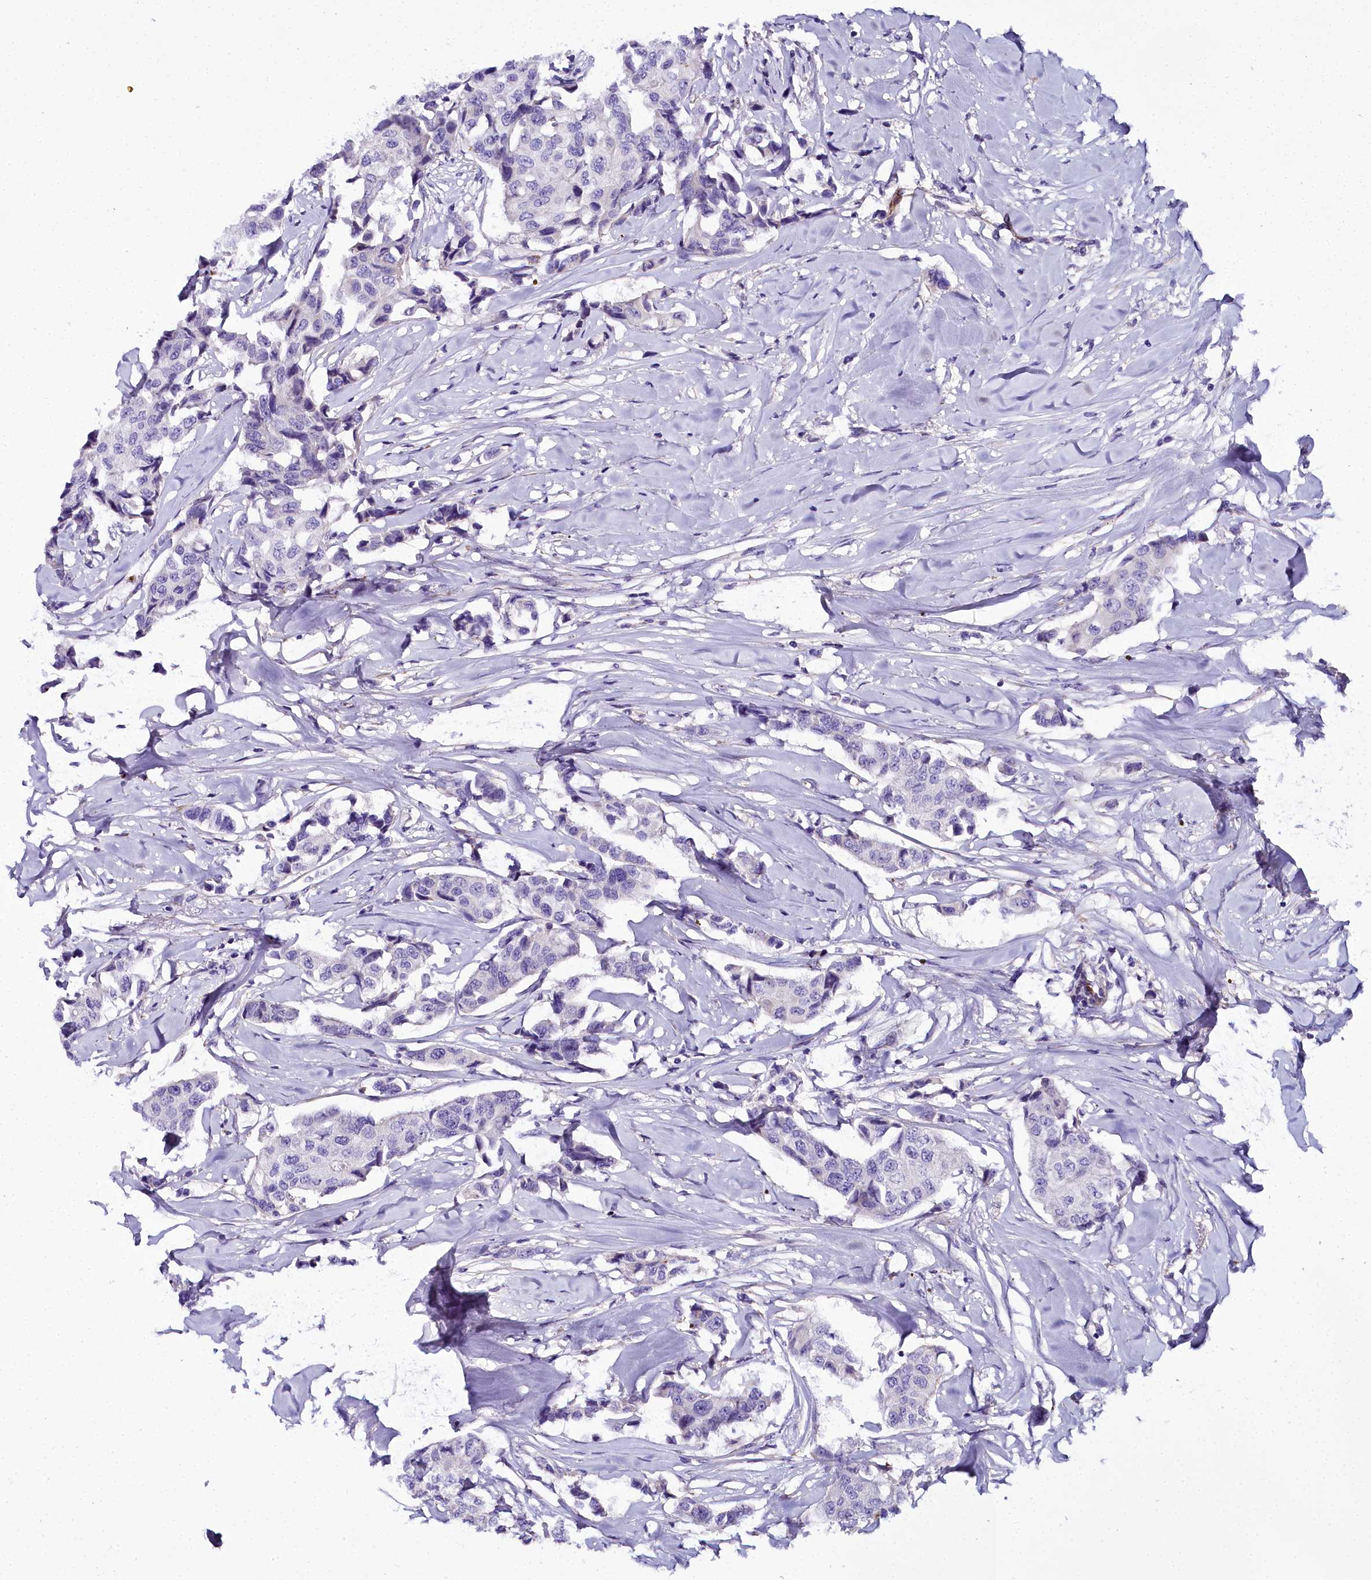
{"staining": {"intensity": "negative", "quantity": "none", "location": "none"}, "tissue": "breast cancer", "cell_type": "Tumor cells", "image_type": "cancer", "snomed": [{"axis": "morphology", "description": "Duct carcinoma"}, {"axis": "topography", "description": "Breast"}], "caption": "This is a photomicrograph of IHC staining of intraductal carcinoma (breast), which shows no positivity in tumor cells. Nuclei are stained in blue.", "gene": "TIMM22", "patient": {"sex": "female", "age": 80}}